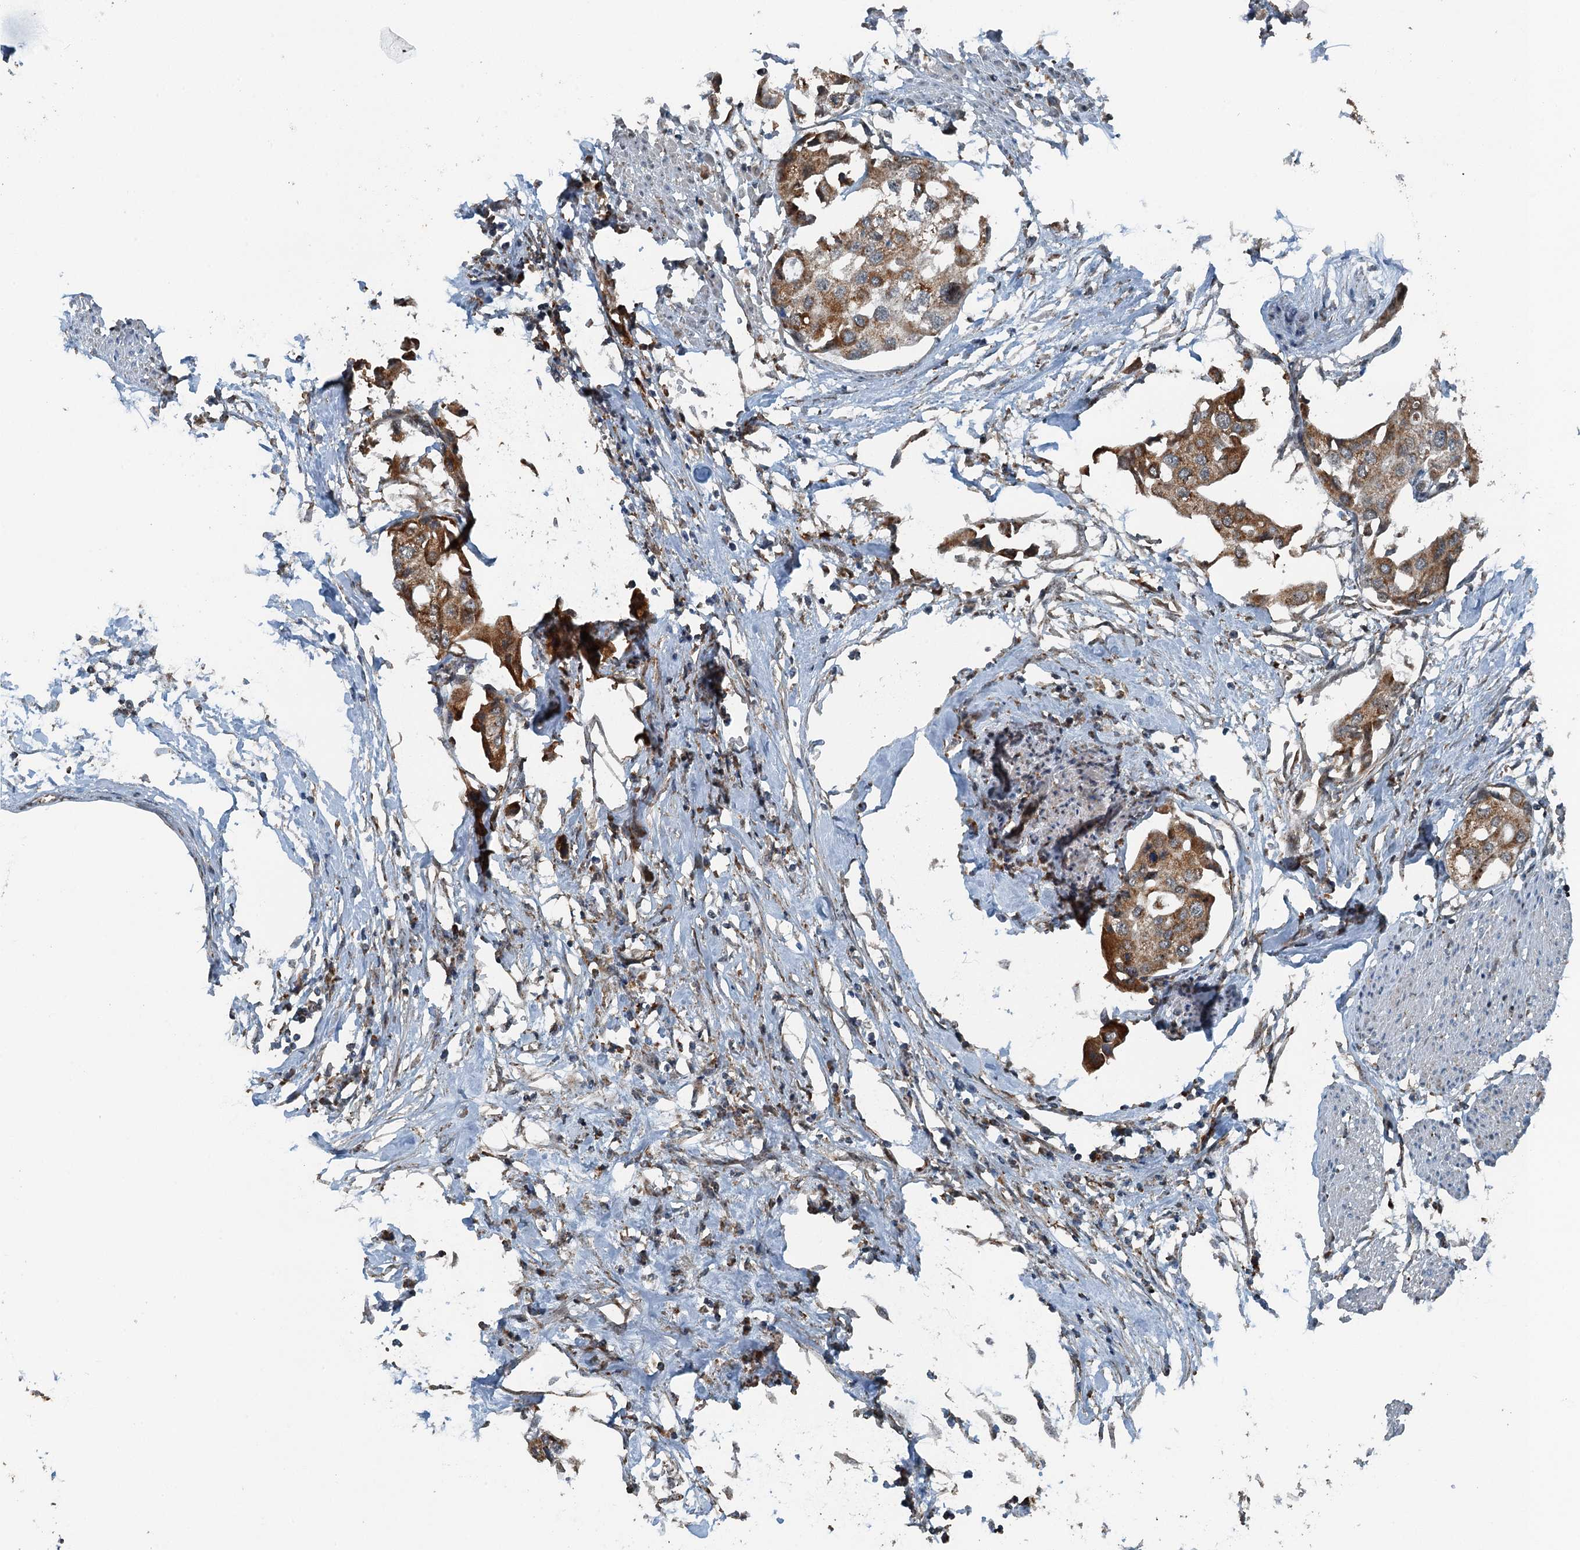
{"staining": {"intensity": "moderate", "quantity": ">75%", "location": "cytoplasmic/membranous"}, "tissue": "urothelial cancer", "cell_type": "Tumor cells", "image_type": "cancer", "snomed": [{"axis": "morphology", "description": "Urothelial carcinoma, High grade"}, {"axis": "topography", "description": "Urinary bladder"}], "caption": "IHC image of urothelial cancer stained for a protein (brown), which shows medium levels of moderate cytoplasmic/membranous expression in approximately >75% of tumor cells.", "gene": "BMERB1", "patient": {"sex": "male", "age": 64}}